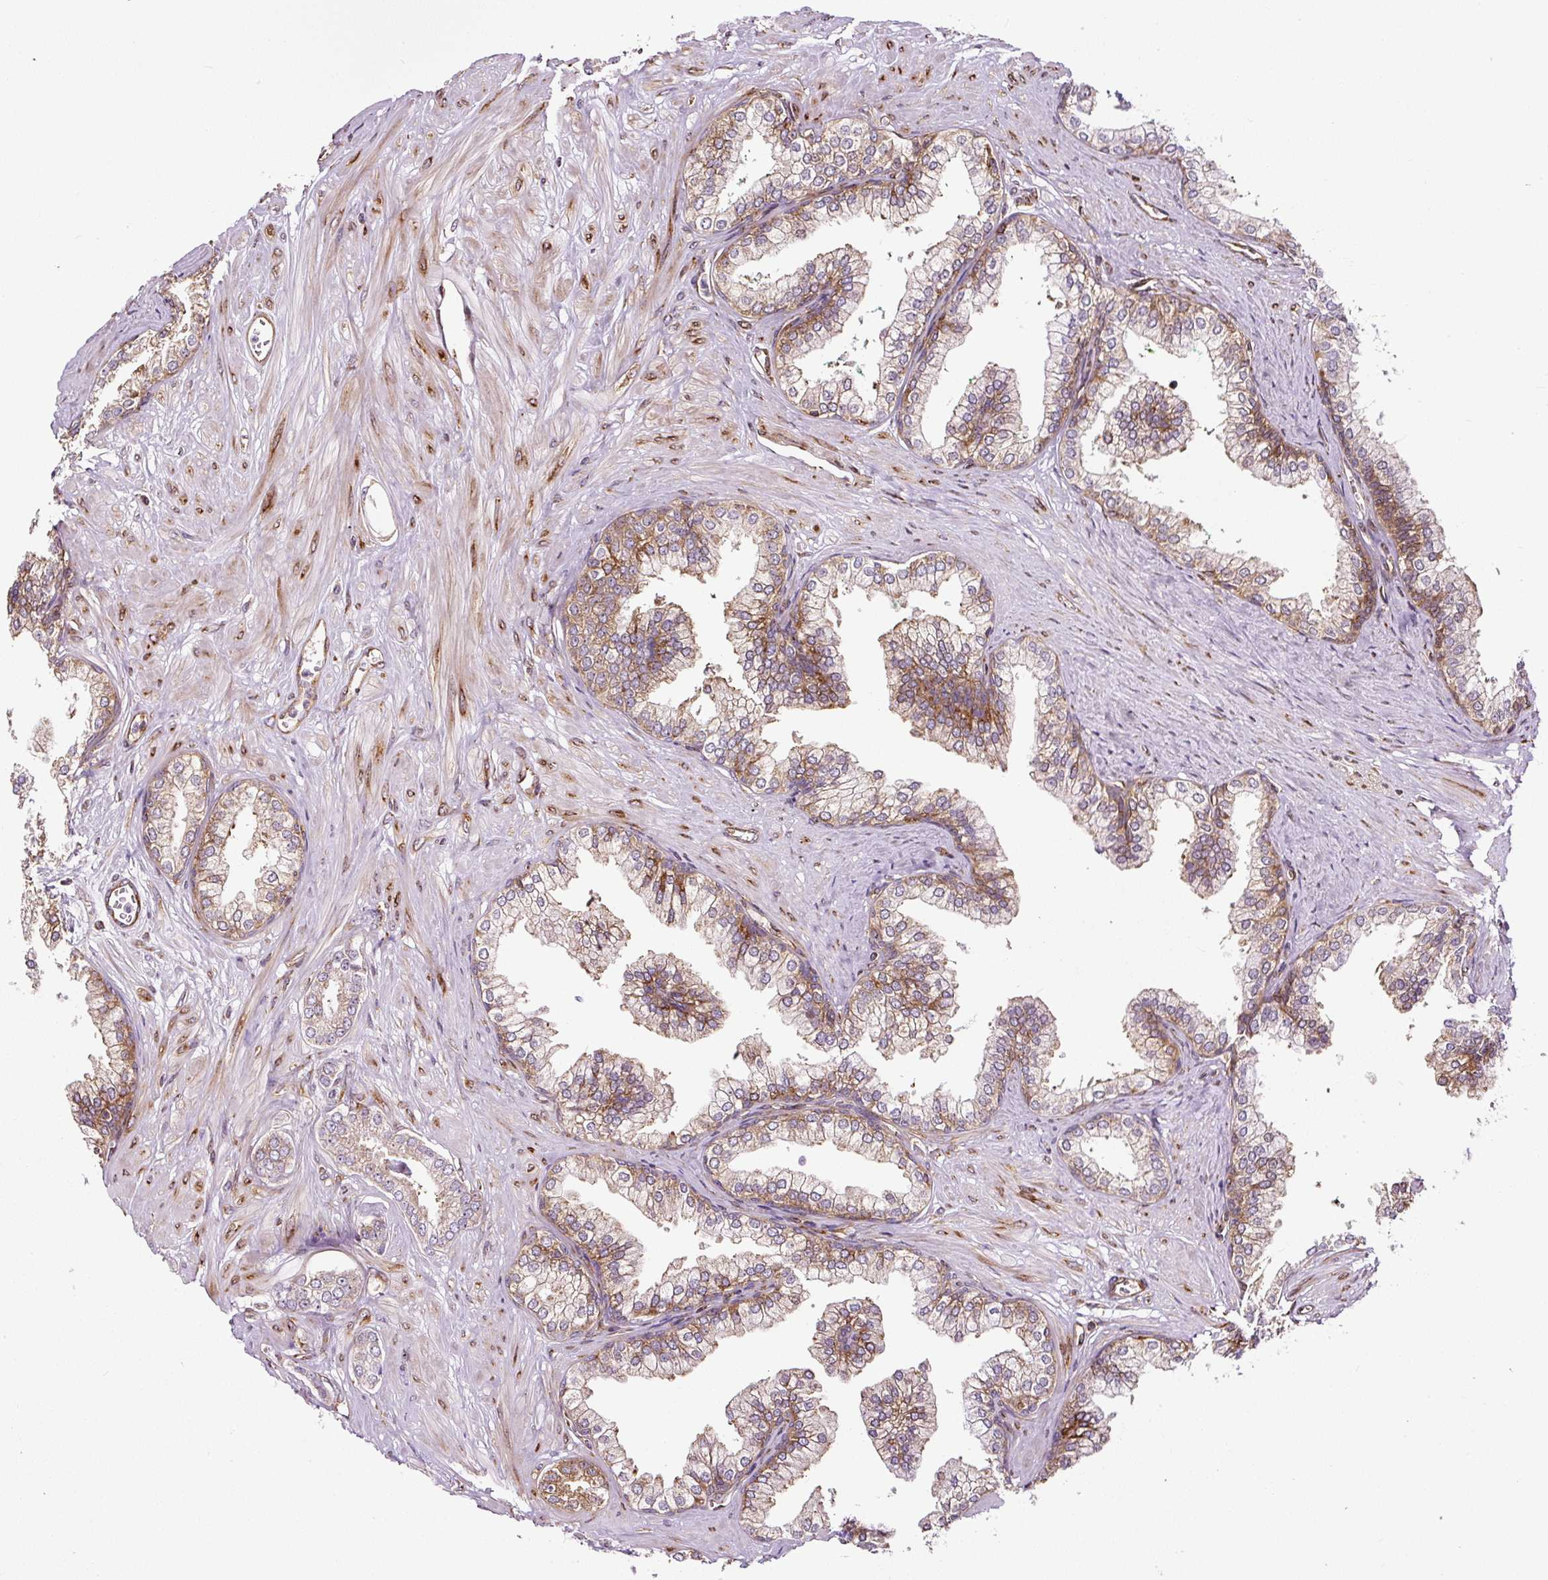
{"staining": {"intensity": "moderate", "quantity": ">75%", "location": "cytoplasmic/membranous"}, "tissue": "prostate cancer", "cell_type": "Tumor cells", "image_type": "cancer", "snomed": [{"axis": "morphology", "description": "Adenocarcinoma, Low grade"}, {"axis": "topography", "description": "Prostate"}], "caption": "This photomicrograph reveals prostate cancer (adenocarcinoma (low-grade)) stained with IHC to label a protein in brown. The cytoplasmic/membranous of tumor cells show moderate positivity for the protein. Nuclei are counter-stained blue.", "gene": "KDM4E", "patient": {"sex": "male", "age": 60}}